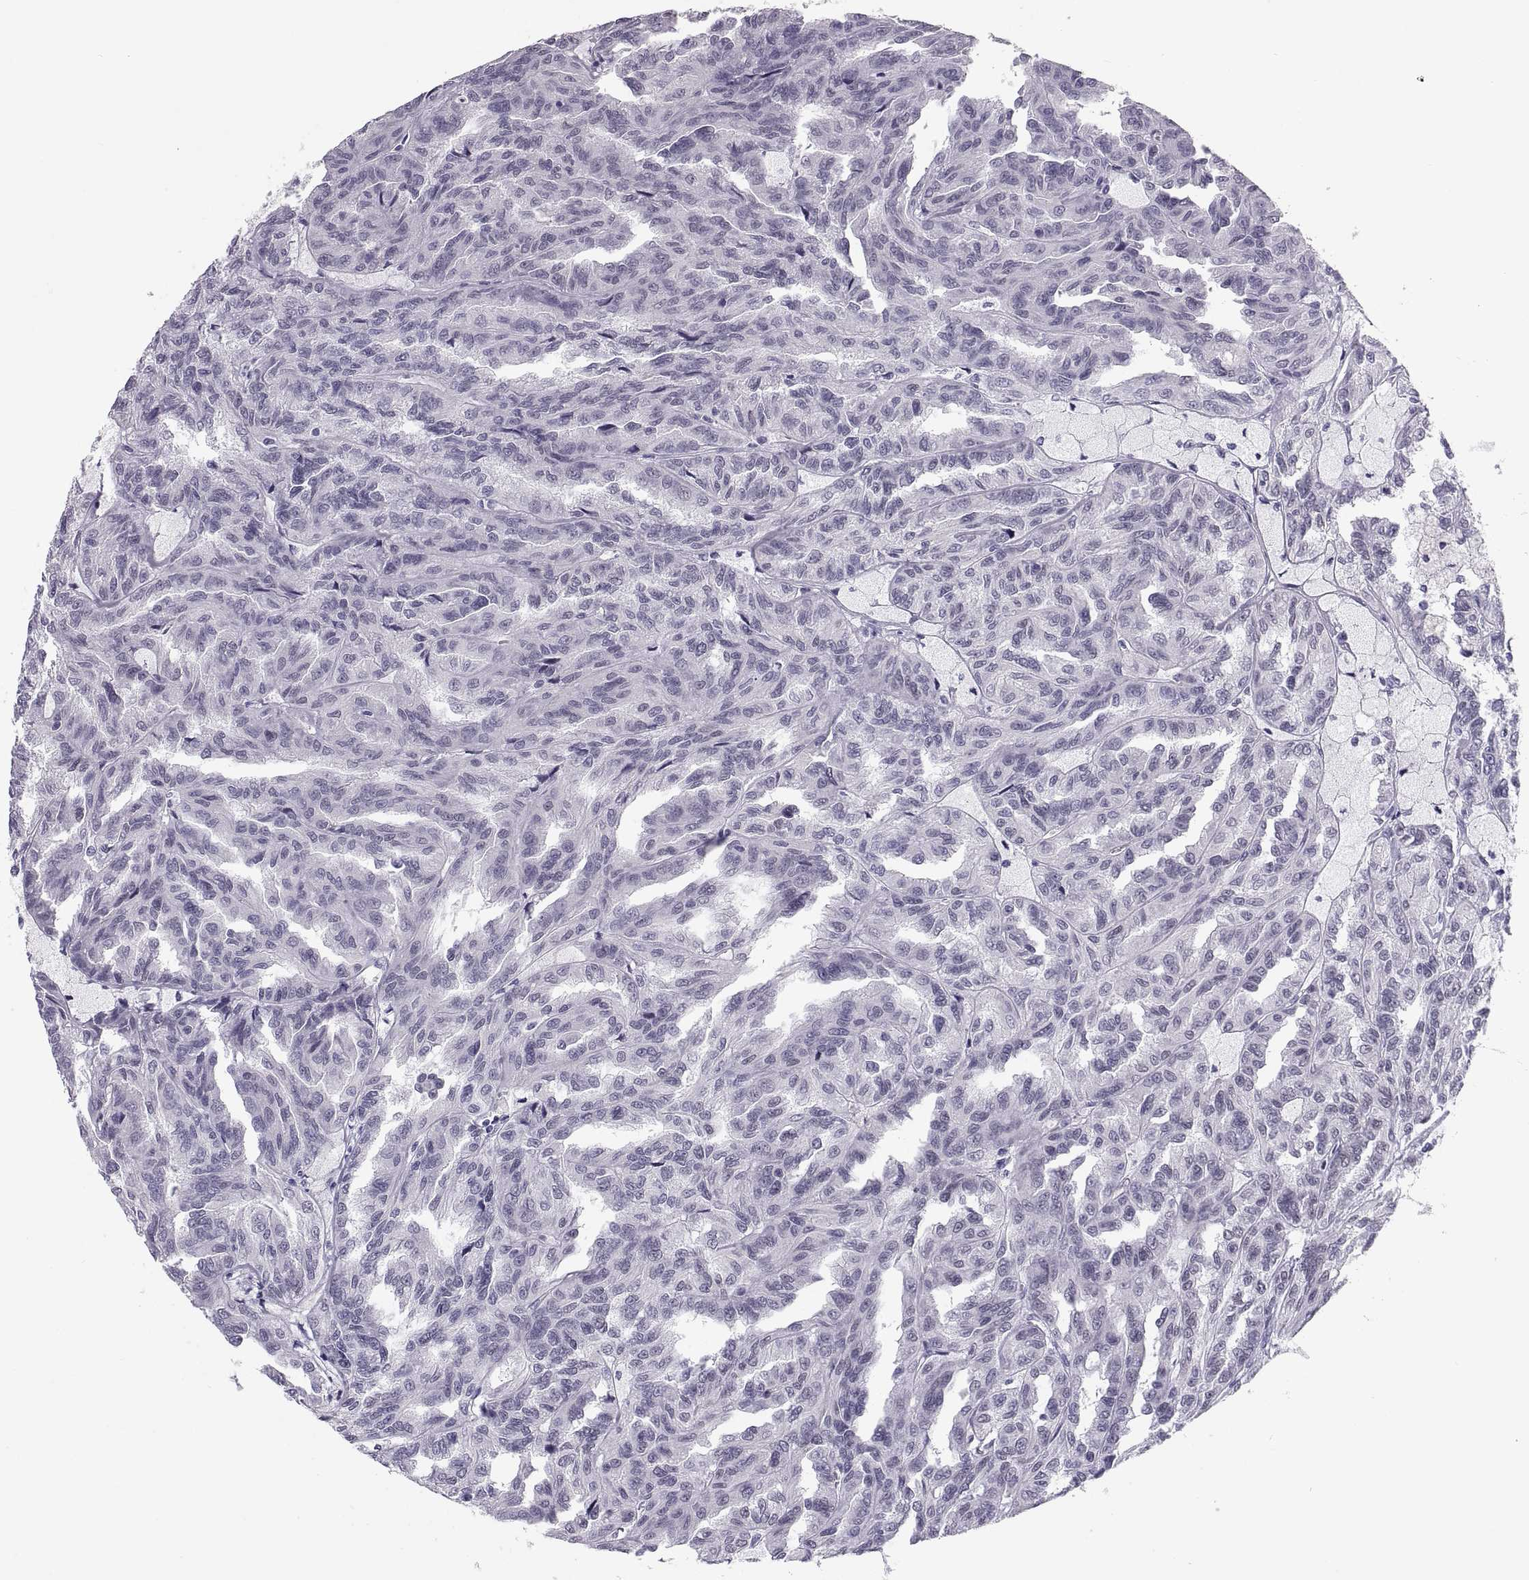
{"staining": {"intensity": "negative", "quantity": "none", "location": "none"}, "tissue": "renal cancer", "cell_type": "Tumor cells", "image_type": "cancer", "snomed": [{"axis": "morphology", "description": "Adenocarcinoma, NOS"}, {"axis": "topography", "description": "Kidney"}], "caption": "There is no significant expression in tumor cells of adenocarcinoma (renal).", "gene": "PAX2", "patient": {"sex": "male", "age": 79}}